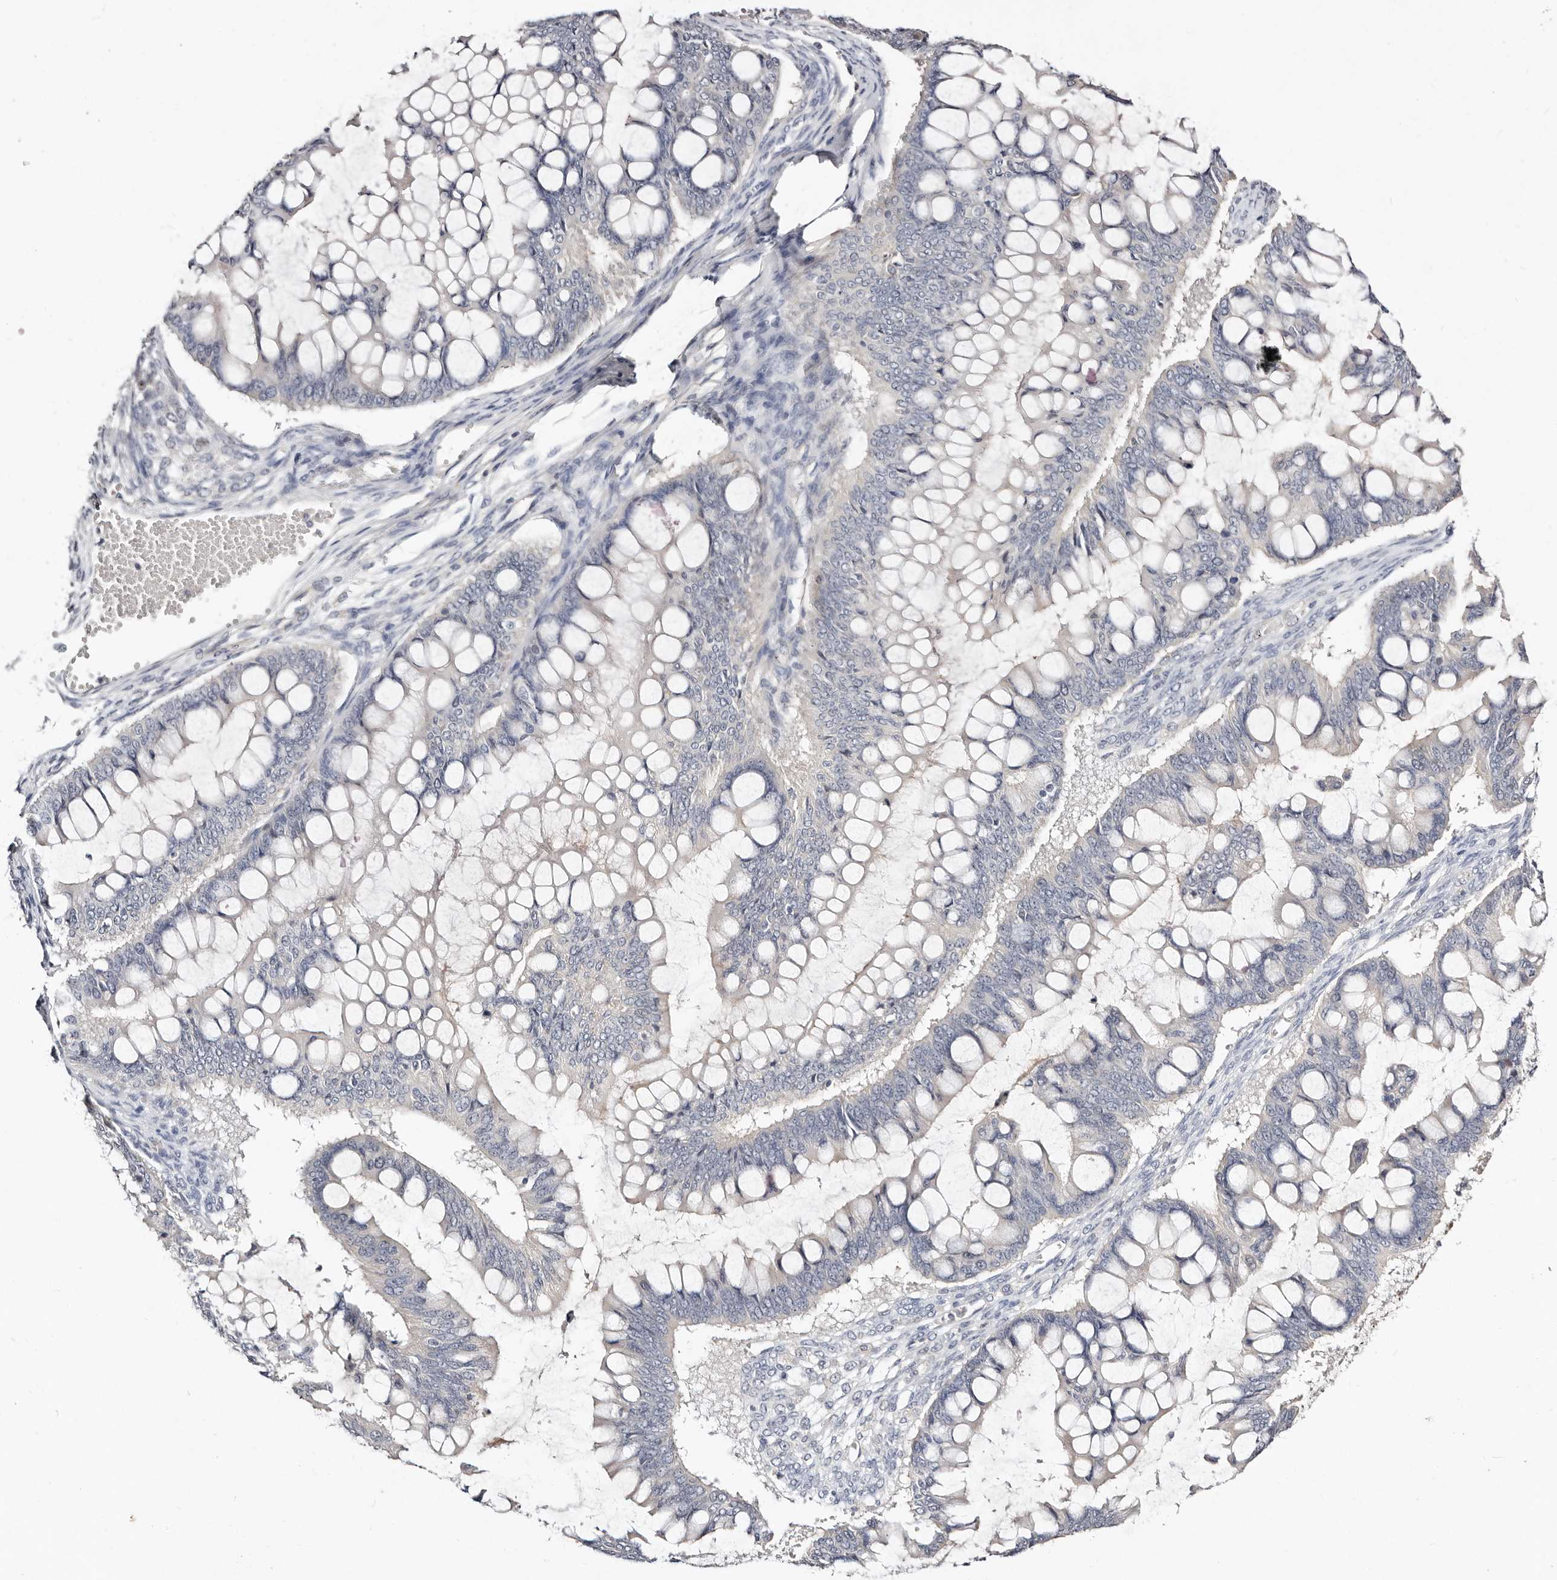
{"staining": {"intensity": "negative", "quantity": "none", "location": "none"}, "tissue": "ovarian cancer", "cell_type": "Tumor cells", "image_type": "cancer", "snomed": [{"axis": "morphology", "description": "Cystadenocarcinoma, mucinous, NOS"}, {"axis": "topography", "description": "Ovary"}], "caption": "This is a micrograph of IHC staining of mucinous cystadenocarcinoma (ovarian), which shows no staining in tumor cells.", "gene": "MRPS33", "patient": {"sex": "female", "age": 73}}